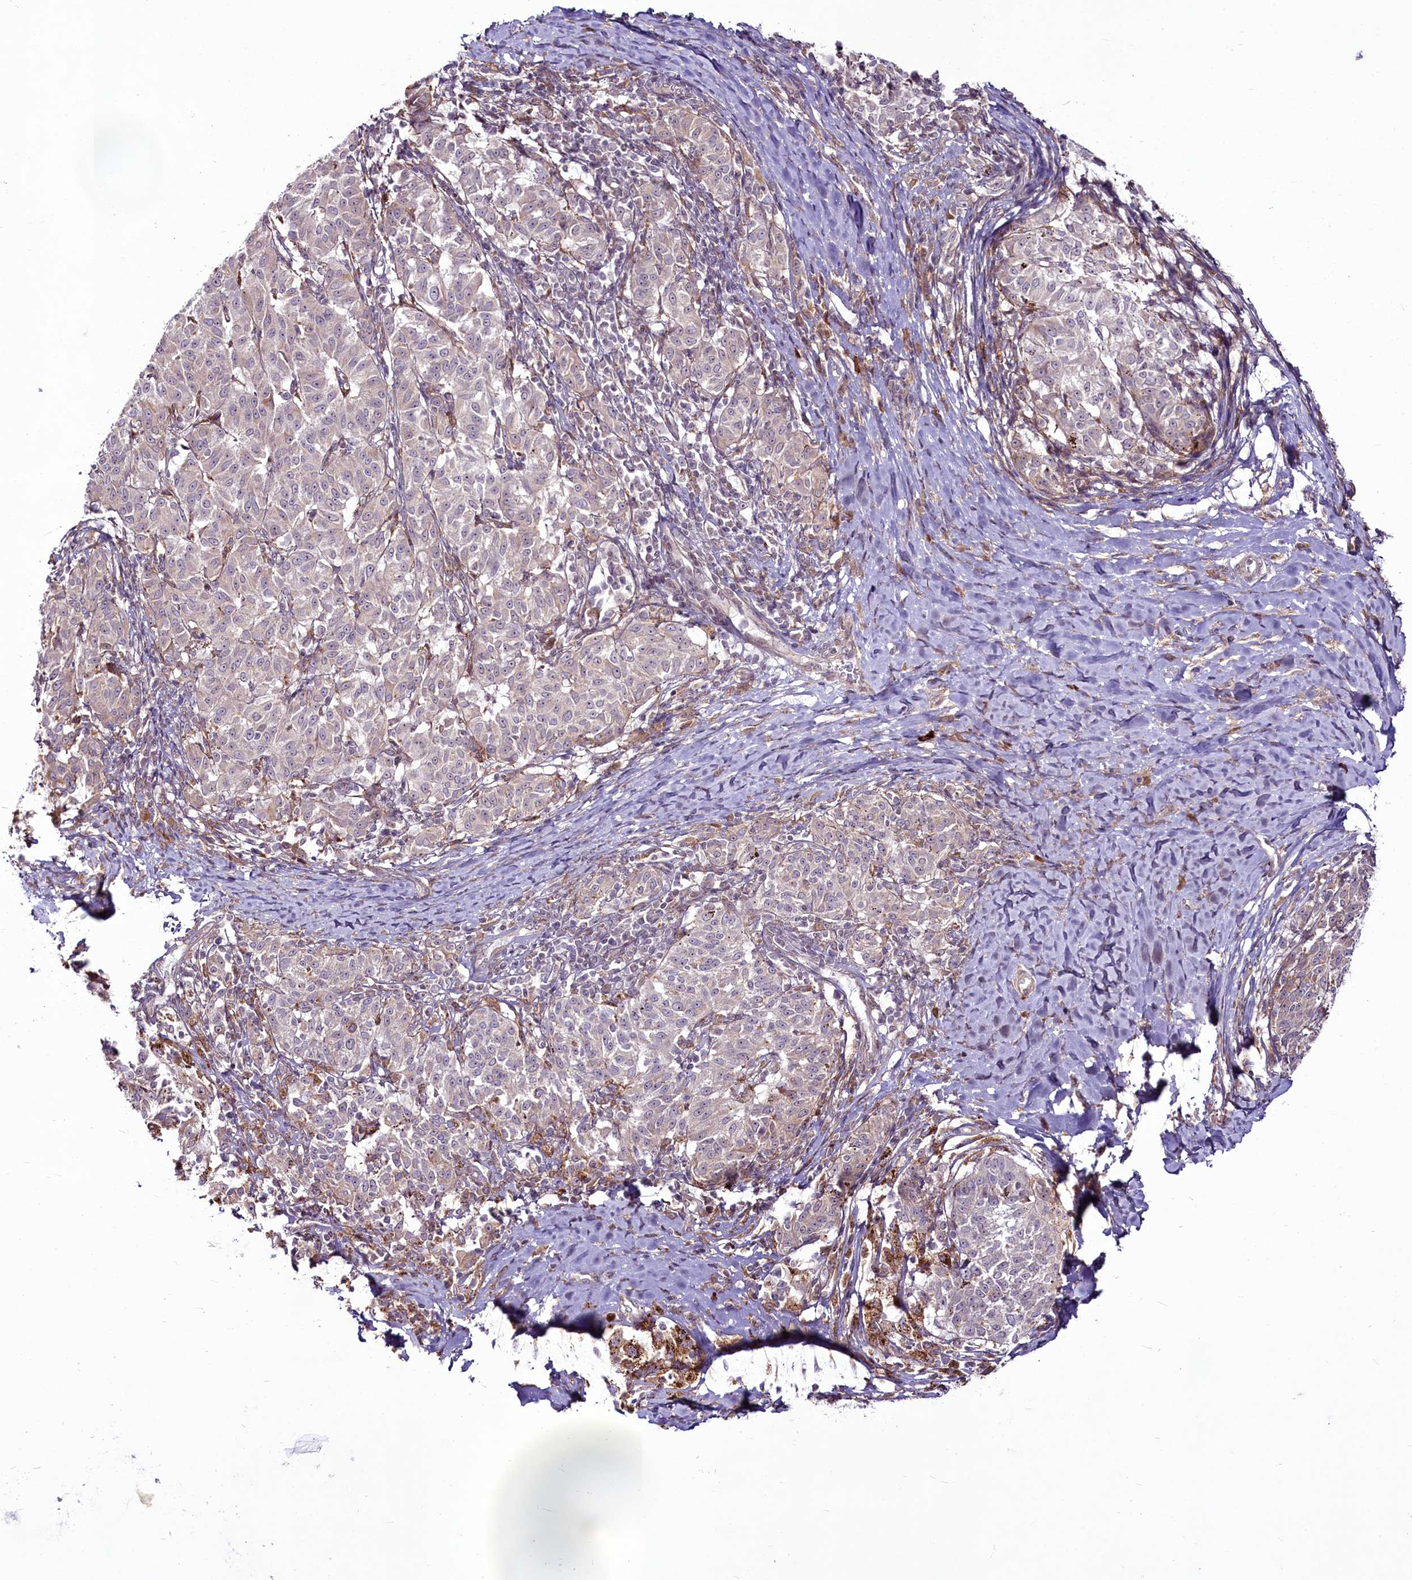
{"staining": {"intensity": "negative", "quantity": "none", "location": "none"}, "tissue": "melanoma", "cell_type": "Tumor cells", "image_type": "cancer", "snomed": [{"axis": "morphology", "description": "Malignant melanoma, NOS"}, {"axis": "topography", "description": "Skin"}], "caption": "Tumor cells are negative for protein expression in human malignant melanoma. (Immunohistochemistry, brightfield microscopy, high magnification).", "gene": "RSBN1", "patient": {"sex": "female", "age": 72}}